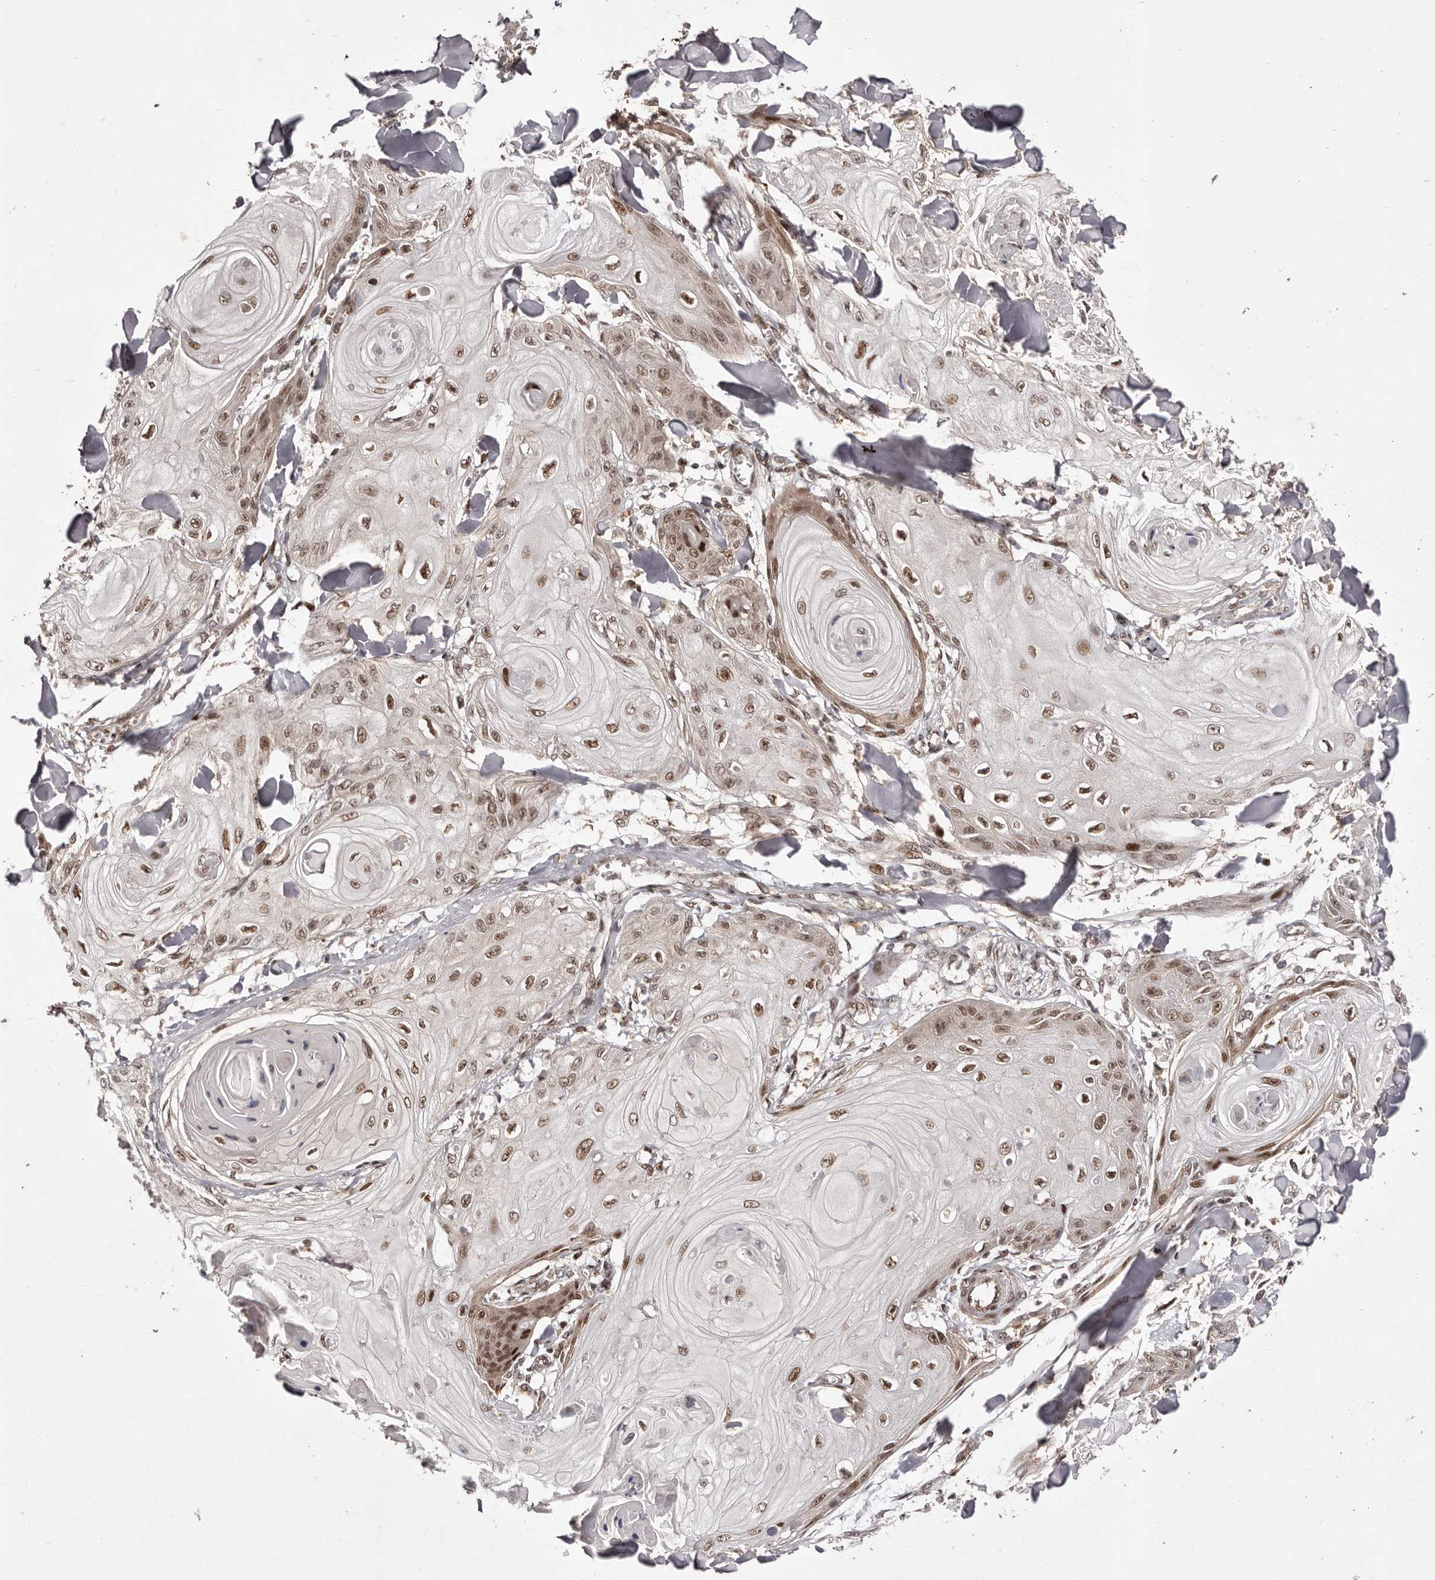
{"staining": {"intensity": "moderate", "quantity": ">75%", "location": "nuclear"}, "tissue": "skin cancer", "cell_type": "Tumor cells", "image_type": "cancer", "snomed": [{"axis": "morphology", "description": "Squamous cell carcinoma, NOS"}, {"axis": "topography", "description": "Skin"}], "caption": "Protein expression analysis of human skin squamous cell carcinoma reveals moderate nuclear expression in approximately >75% of tumor cells.", "gene": "FBXO5", "patient": {"sex": "male", "age": 74}}